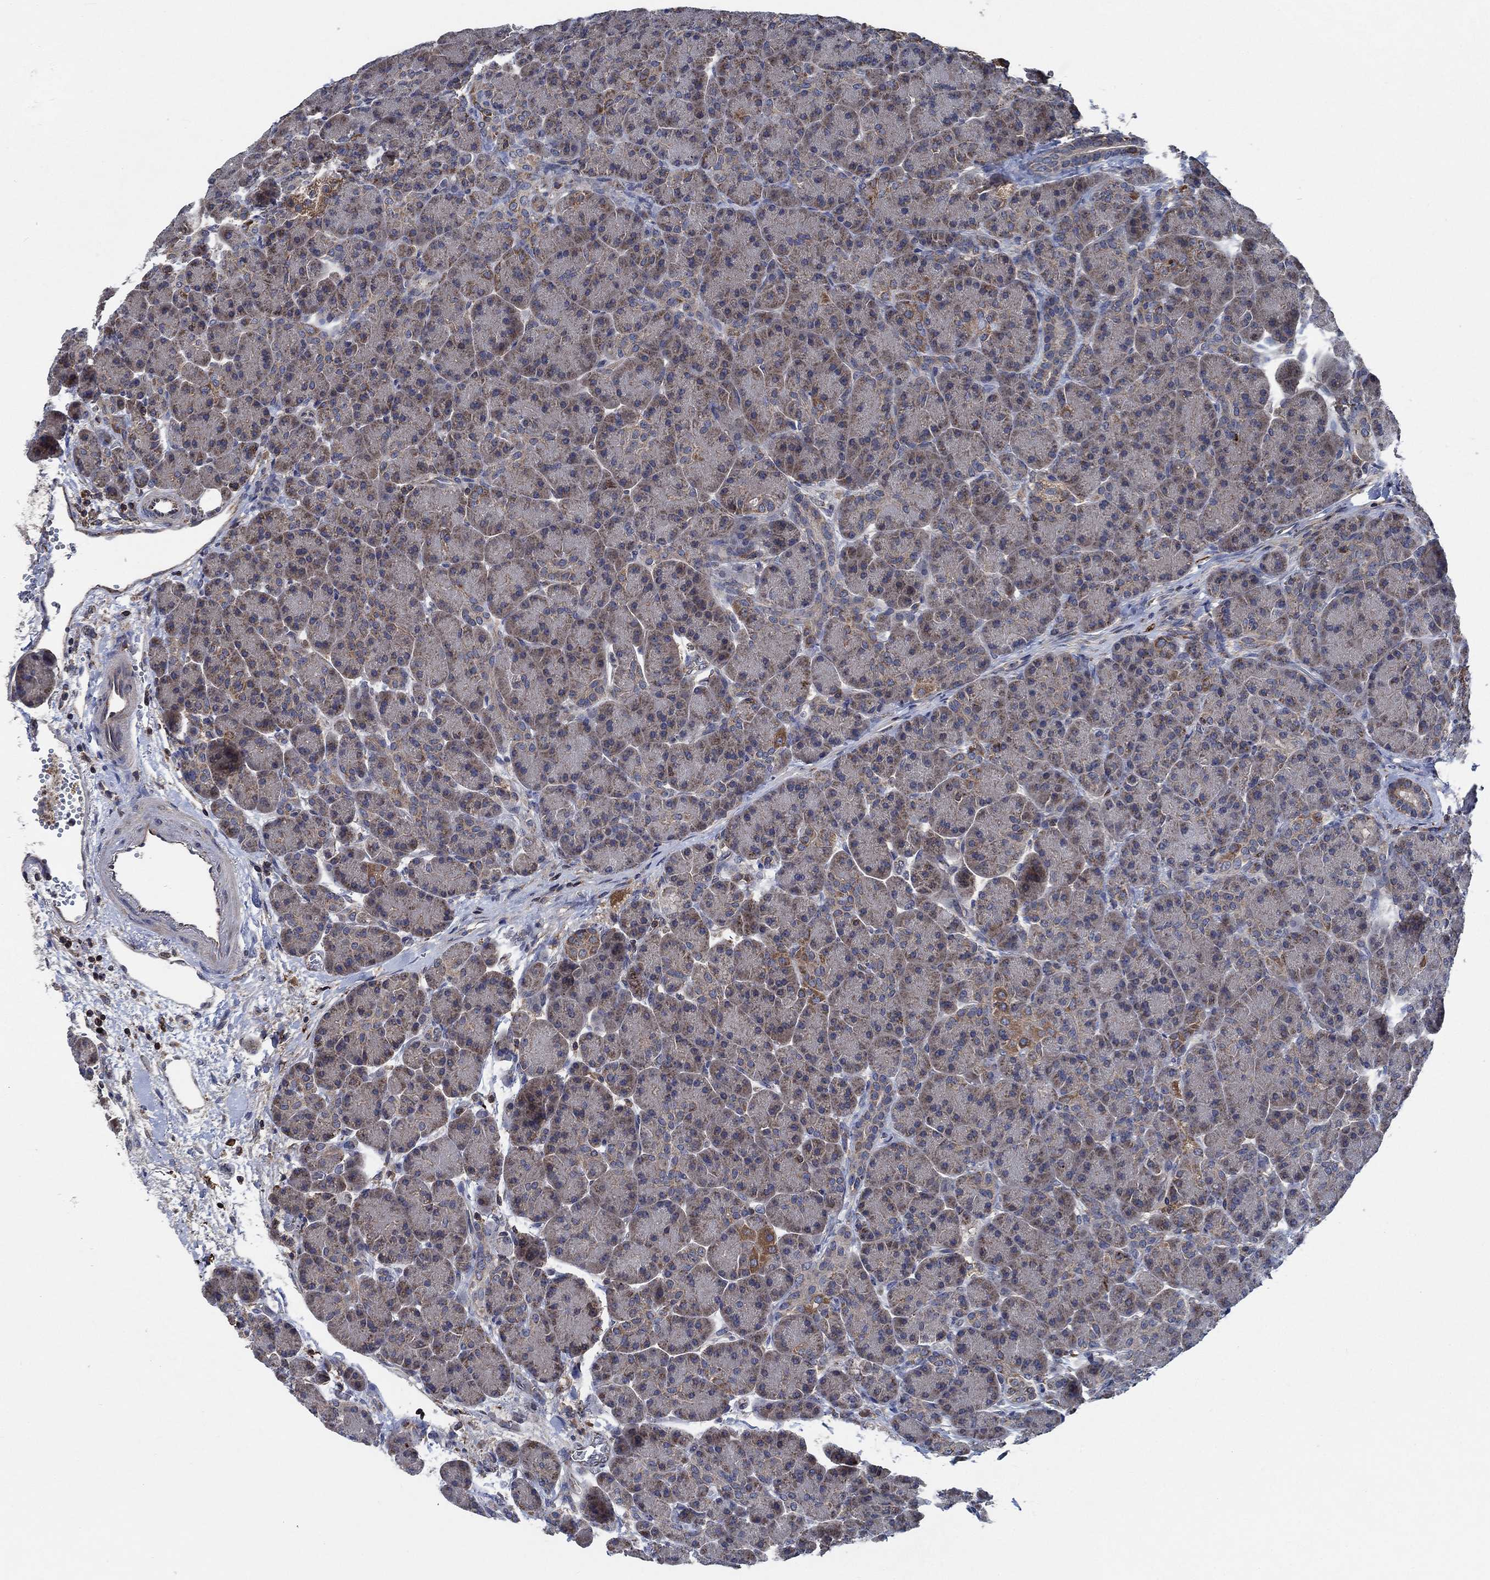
{"staining": {"intensity": "weak", "quantity": ">75%", "location": "cytoplasmic/membranous"}, "tissue": "pancreas", "cell_type": "Exocrine glandular cells", "image_type": "normal", "snomed": [{"axis": "morphology", "description": "Normal tissue, NOS"}, {"axis": "topography", "description": "Pancreas"}], "caption": "Immunohistochemical staining of unremarkable human pancreas shows weak cytoplasmic/membranous protein positivity in about >75% of exocrine glandular cells. (IHC, brightfield microscopy, high magnification).", "gene": "STXBP6", "patient": {"sex": "female", "age": 63}}